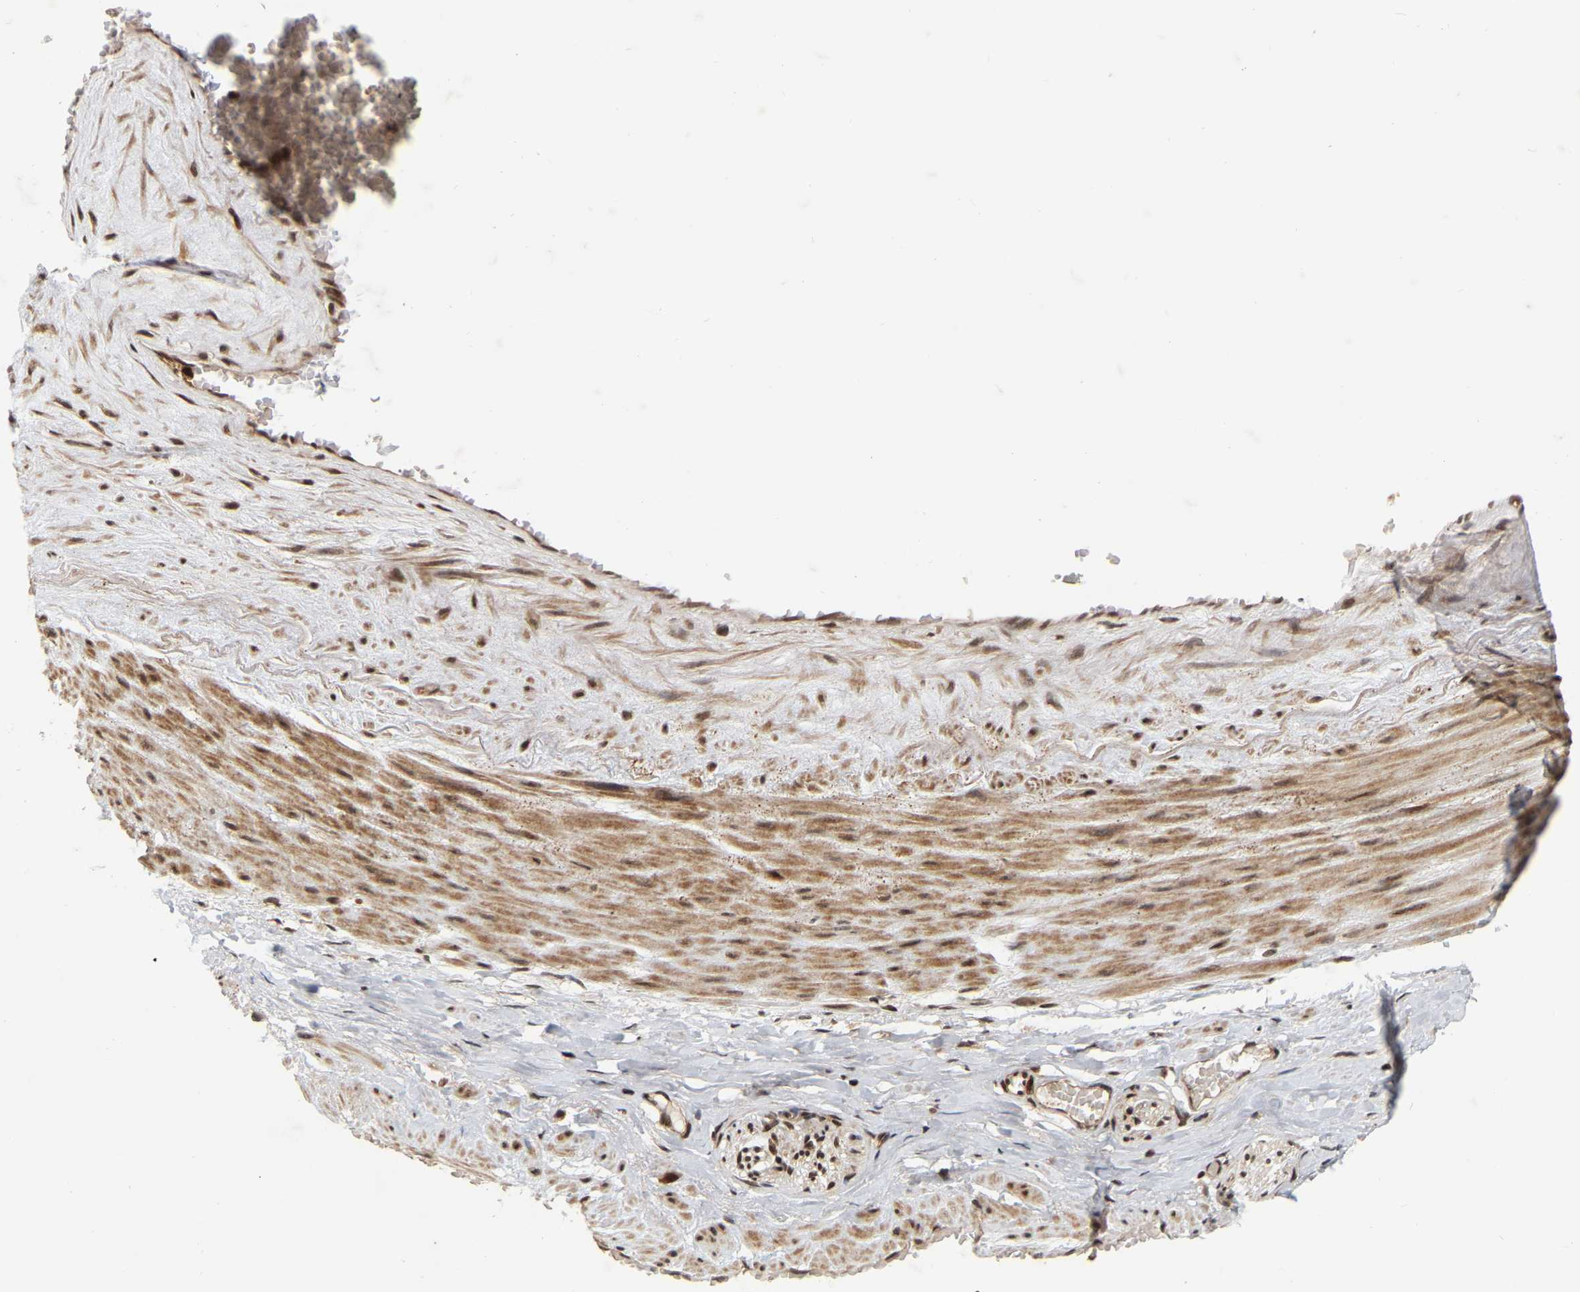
{"staining": {"intensity": "moderate", "quantity": ">75%", "location": "cytoplasmic/membranous,nuclear"}, "tissue": "adipose tissue", "cell_type": "Adipocytes", "image_type": "normal", "snomed": [{"axis": "morphology", "description": "Normal tissue, NOS"}, {"axis": "topography", "description": "Soft tissue"}, {"axis": "topography", "description": "Vascular tissue"}], "caption": "A medium amount of moderate cytoplasmic/membranous,nuclear expression is seen in approximately >75% of adipocytes in unremarkable adipose tissue. Nuclei are stained in blue.", "gene": "NFE2L2", "patient": {"sex": "female", "age": 35}}